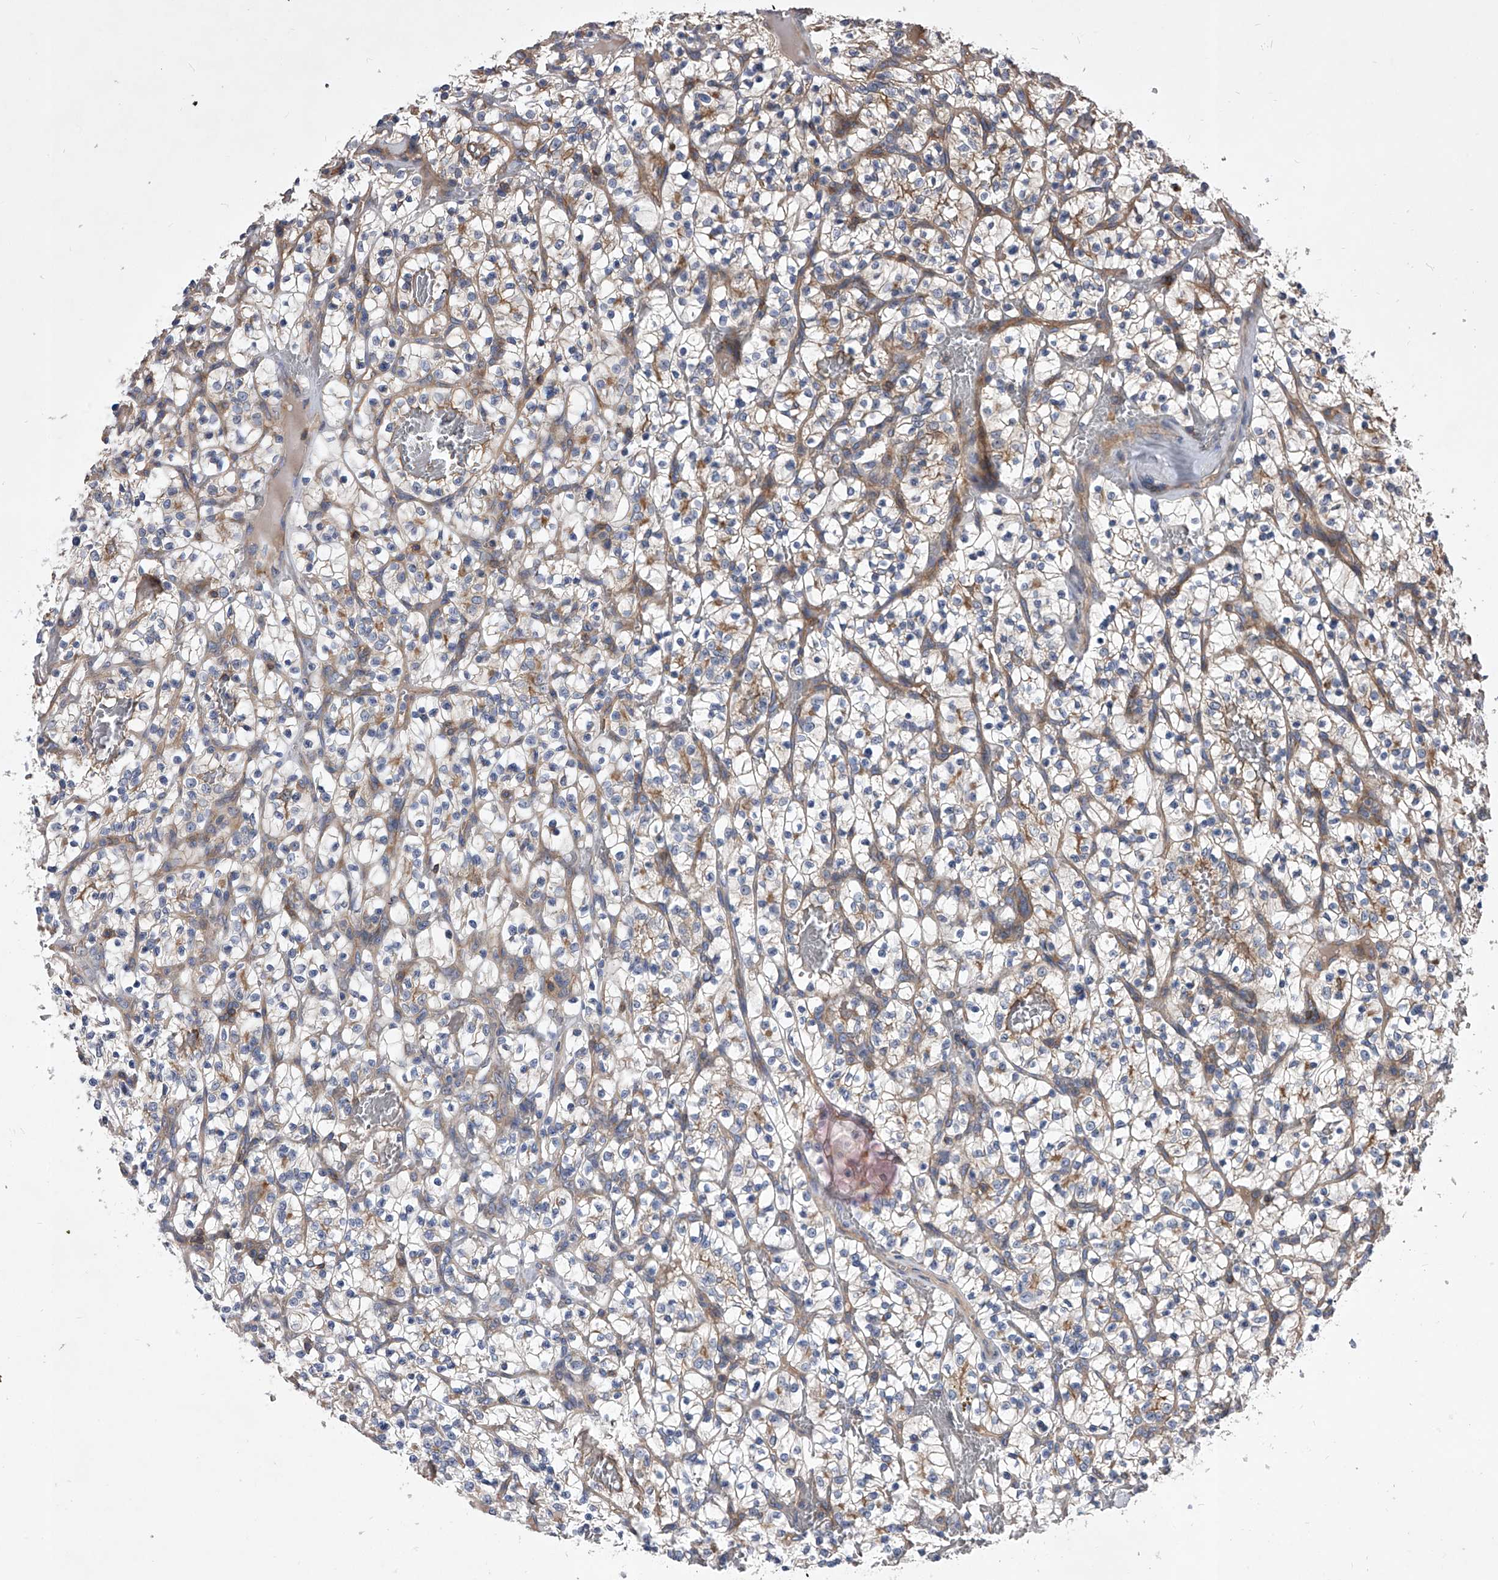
{"staining": {"intensity": "negative", "quantity": "none", "location": "none"}, "tissue": "renal cancer", "cell_type": "Tumor cells", "image_type": "cancer", "snomed": [{"axis": "morphology", "description": "Adenocarcinoma, NOS"}, {"axis": "topography", "description": "Kidney"}], "caption": "IHC of human renal adenocarcinoma demonstrates no positivity in tumor cells.", "gene": "CUL7", "patient": {"sex": "female", "age": 57}}